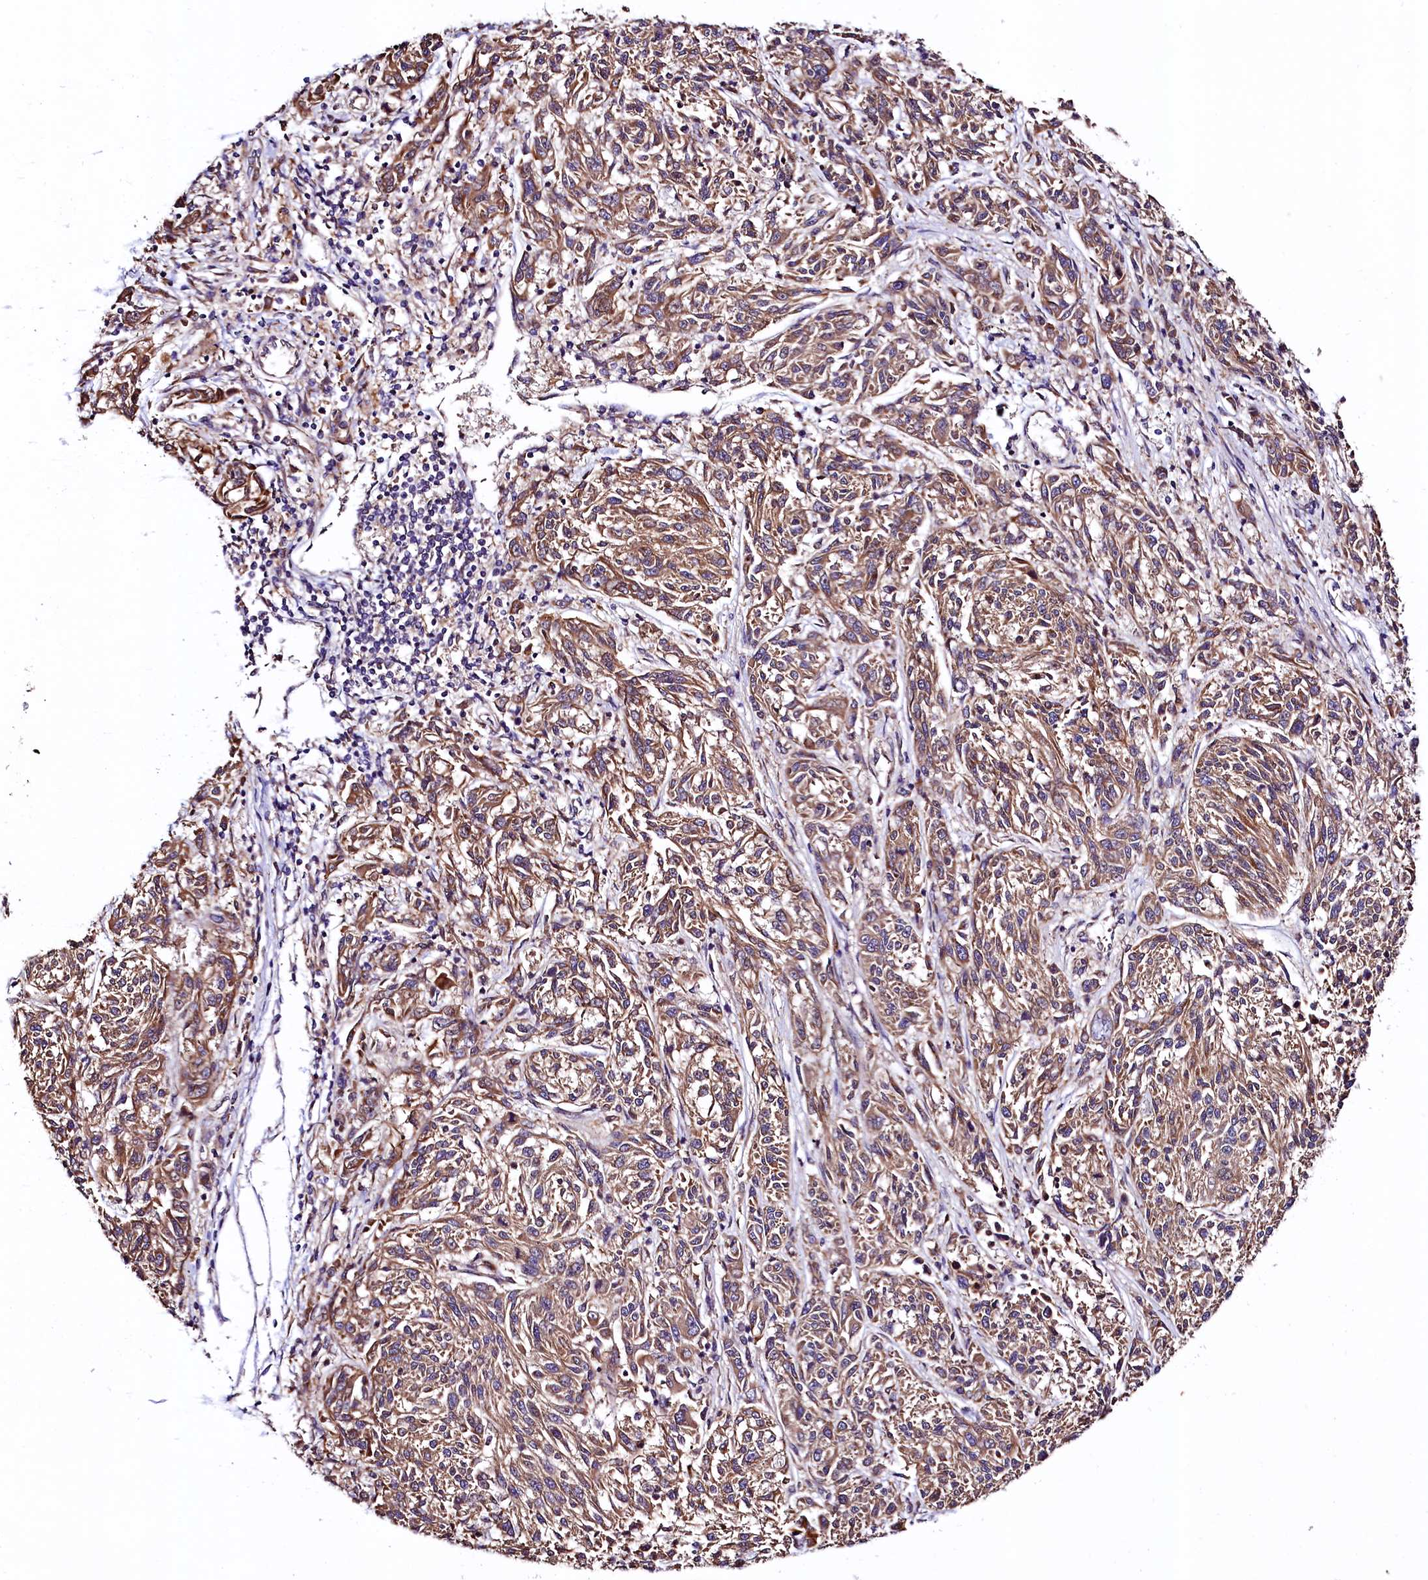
{"staining": {"intensity": "moderate", "quantity": ">75%", "location": "cytoplasmic/membranous"}, "tissue": "melanoma", "cell_type": "Tumor cells", "image_type": "cancer", "snomed": [{"axis": "morphology", "description": "Malignant melanoma, NOS"}, {"axis": "topography", "description": "Skin"}], "caption": "Immunohistochemistry (DAB) staining of melanoma reveals moderate cytoplasmic/membranous protein staining in about >75% of tumor cells. Using DAB (3,3'-diaminobenzidine) (brown) and hematoxylin (blue) stains, captured at high magnification using brightfield microscopy.", "gene": "VPS35", "patient": {"sex": "male", "age": 53}}